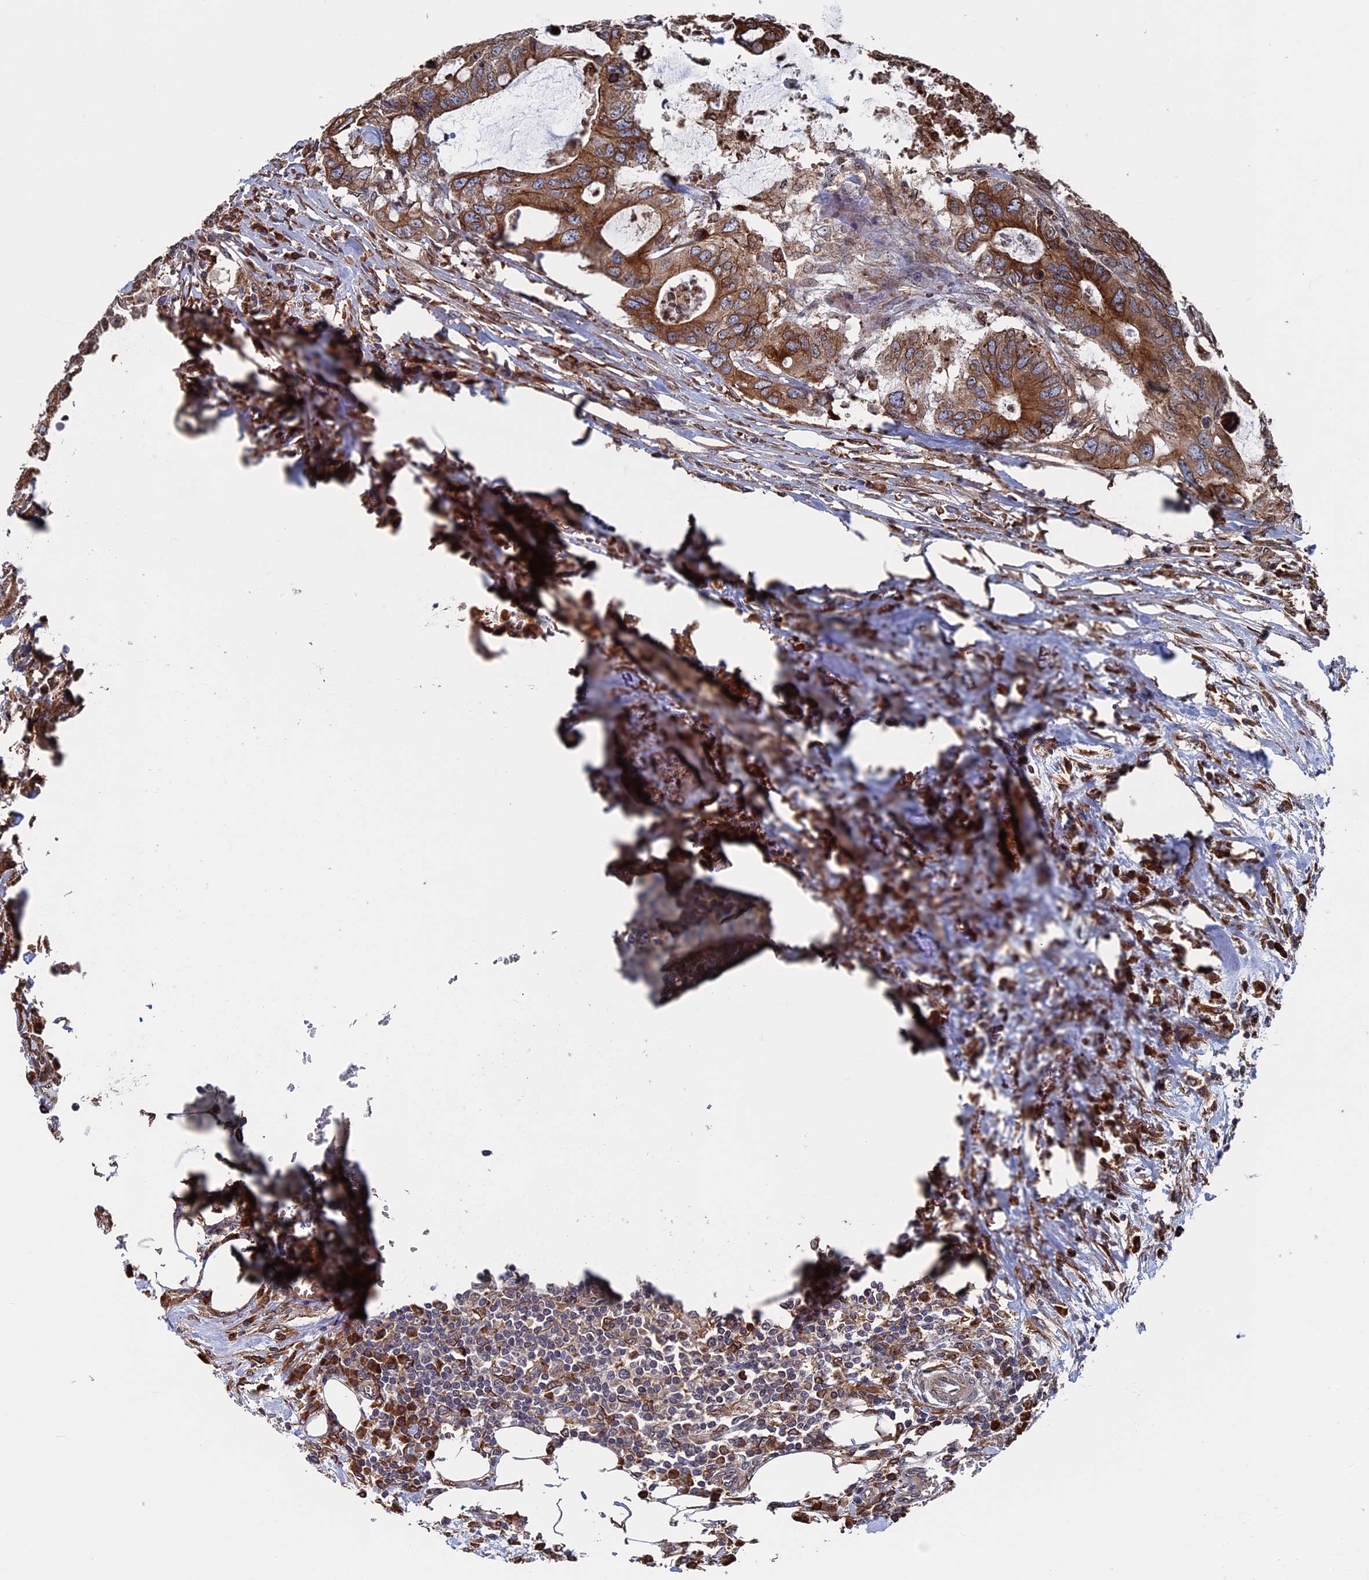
{"staining": {"intensity": "strong", "quantity": ">75%", "location": "cytoplasmic/membranous"}, "tissue": "colorectal cancer", "cell_type": "Tumor cells", "image_type": "cancer", "snomed": [{"axis": "morphology", "description": "Adenocarcinoma, NOS"}, {"axis": "topography", "description": "Colon"}], "caption": "This micrograph demonstrates immunohistochemistry staining of human adenocarcinoma (colorectal), with high strong cytoplasmic/membranous expression in about >75% of tumor cells.", "gene": "RPUSD1", "patient": {"sex": "male", "age": 71}}